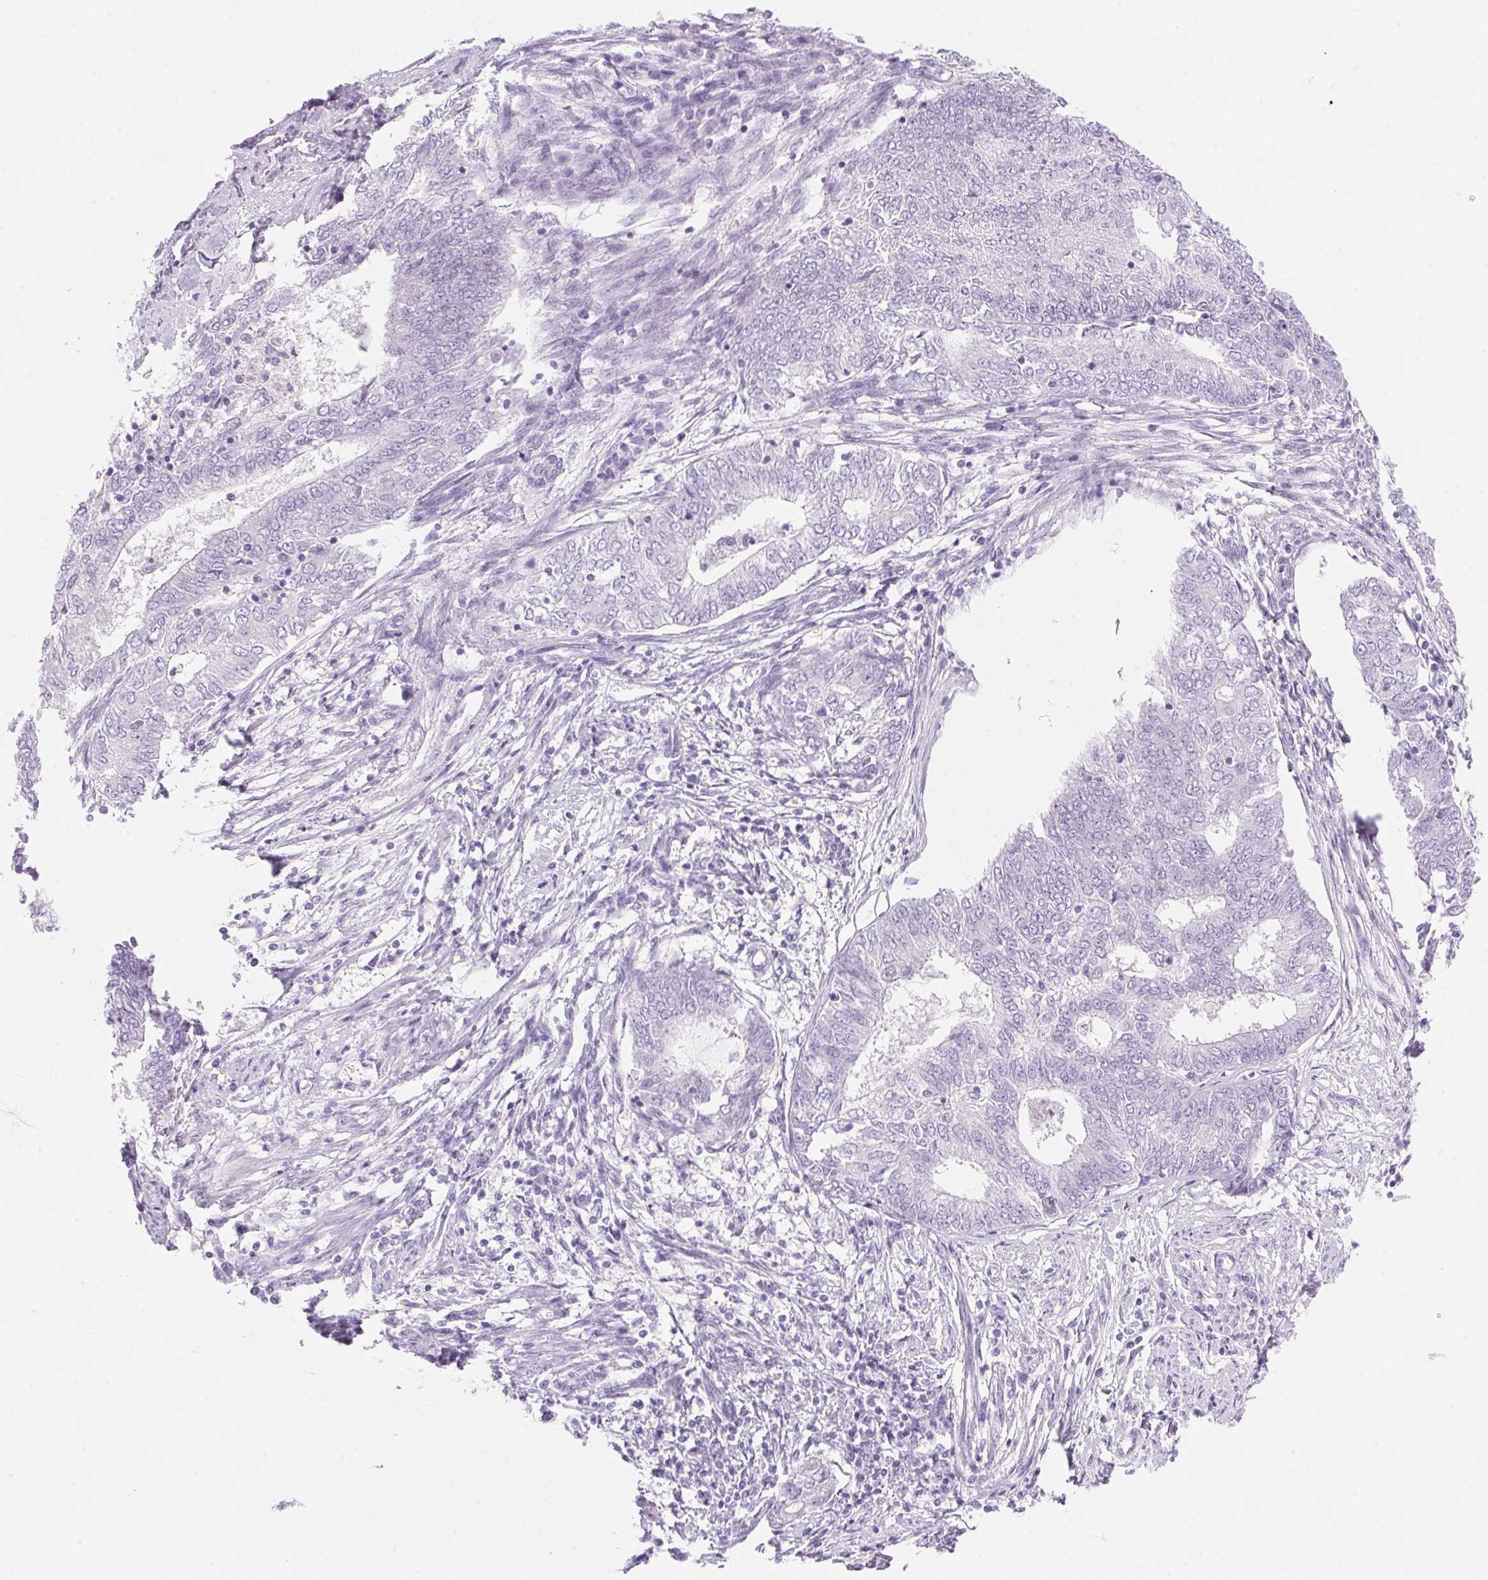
{"staining": {"intensity": "negative", "quantity": "none", "location": "none"}, "tissue": "endometrial cancer", "cell_type": "Tumor cells", "image_type": "cancer", "snomed": [{"axis": "morphology", "description": "Adenocarcinoma, NOS"}, {"axis": "topography", "description": "Endometrium"}], "caption": "Endometrial adenocarcinoma was stained to show a protein in brown. There is no significant staining in tumor cells. (Stains: DAB IHC with hematoxylin counter stain, Microscopy: brightfield microscopy at high magnification).", "gene": "DHCR24", "patient": {"sex": "female", "age": 62}}